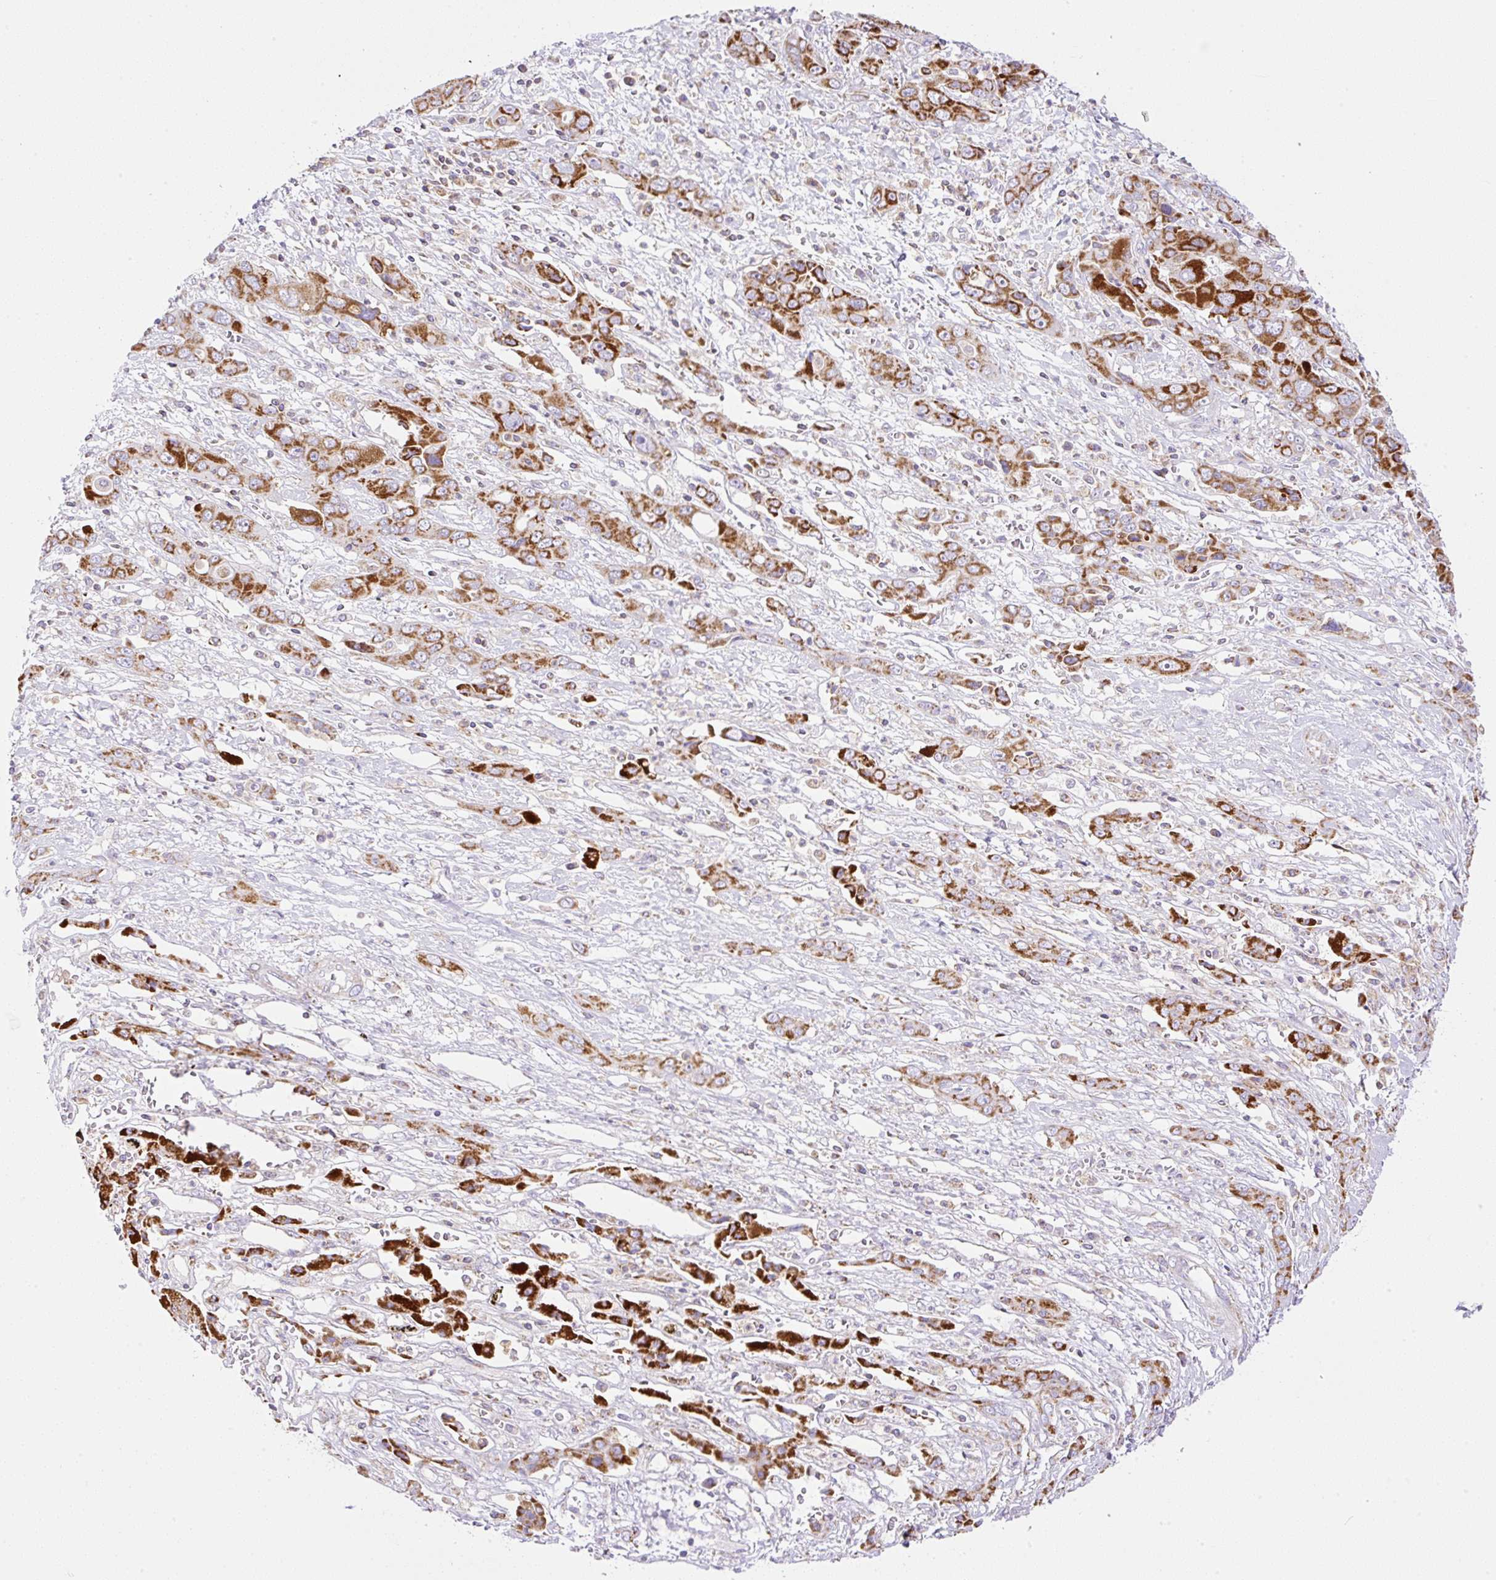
{"staining": {"intensity": "strong", "quantity": ">75%", "location": "cytoplasmic/membranous"}, "tissue": "liver cancer", "cell_type": "Tumor cells", "image_type": "cancer", "snomed": [{"axis": "morphology", "description": "Cholangiocarcinoma"}, {"axis": "topography", "description": "Liver"}], "caption": "Protein expression analysis of human liver cancer reveals strong cytoplasmic/membranous staining in about >75% of tumor cells. The staining was performed using DAB (3,3'-diaminobenzidine), with brown indicating positive protein expression. Nuclei are stained blue with hematoxylin.", "gene": "NF1", "patient": {"sex": "male", "age": 67}}